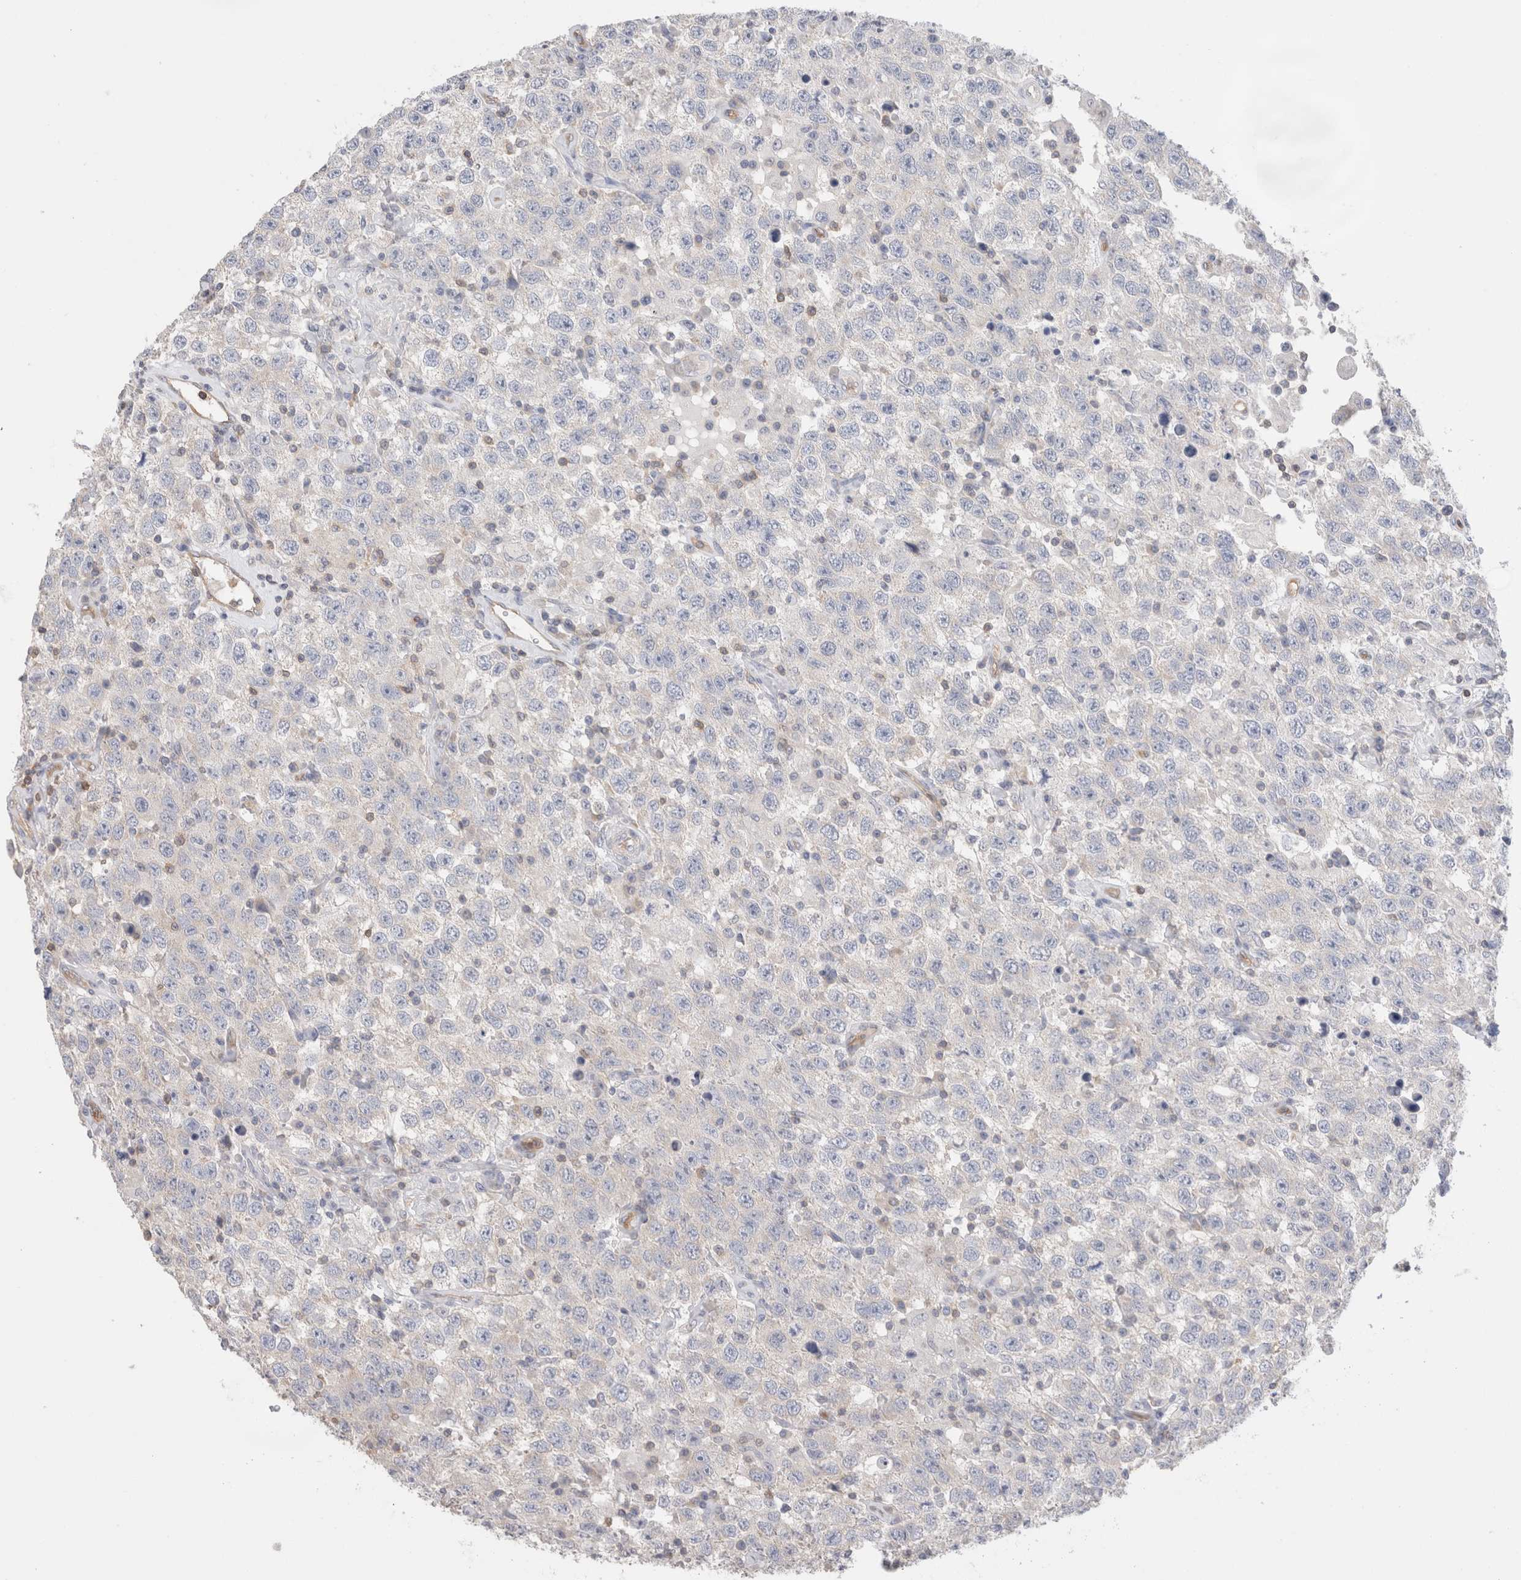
{"staining": {"intensity": "negative", "quantity": "none", "location": "none"}, "tissue": "testis cancer", "cell_type": "Tumor cells", "image_type": "cancer", "snomed": [{"axis": "morphology", "description": "Seminoma, NOS"}, {"axis": "topography", "description": "Testis"}], "caption": "This is an IHC image of human testis cancer (seminoma). There is no expression in tumor cells.", "gene": "CAPN2", "patient": {"sex": "male", "age": 41}}